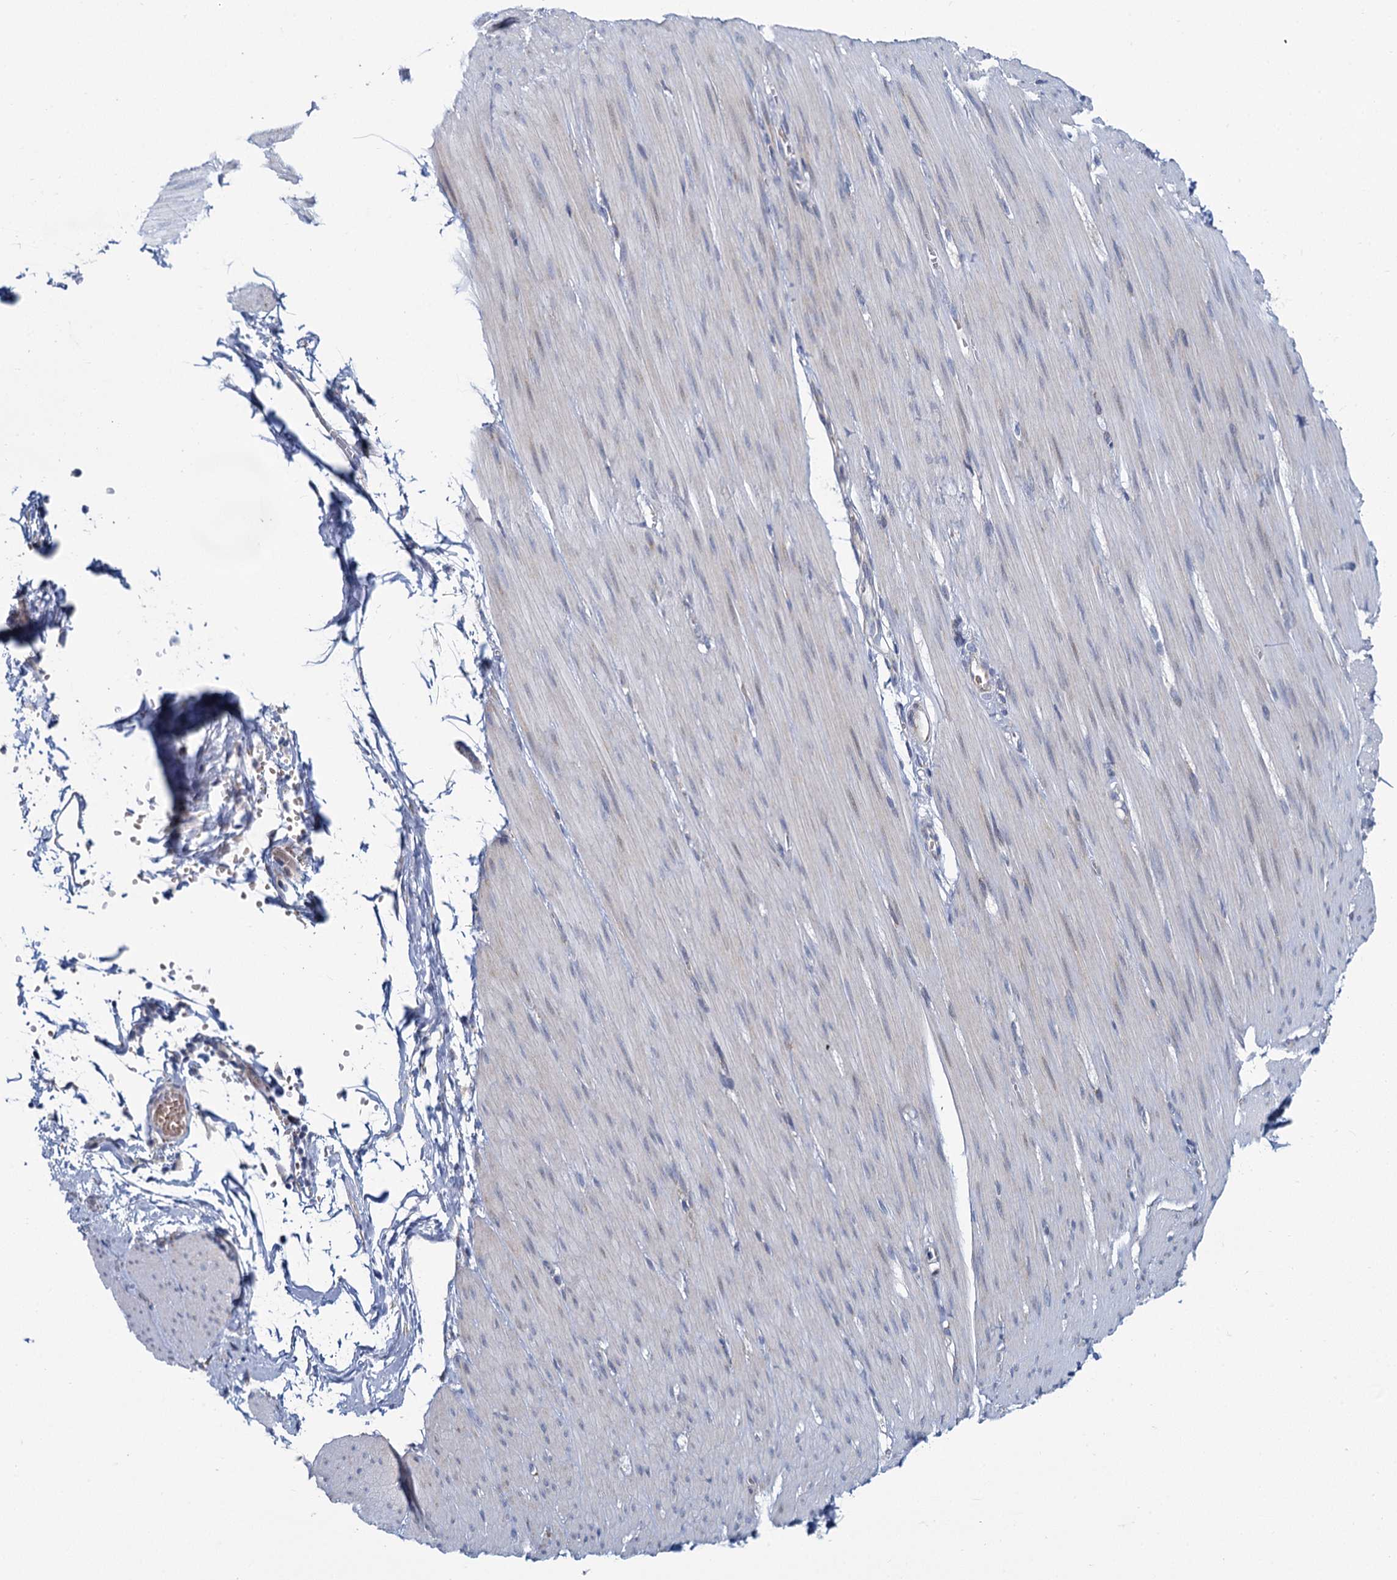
{"staining": {"intensity": "moderate", "quantity": "<25%", "location": "cytoplasmic/membranous"}, "tissue": "smooth muscle", "cell_type": "Smooth muscle cells", "image_type": "normal", "snomed": [{"axis": "morphology", "description": "Normal tissue, NOS"}, {"axis": "morphology", "description": "Adenocarcinoma, NOS"}, {"axis": "topography", "description": "Colon"}, {"axis": "topography", "description": "Peripheral nerve tissue"}], "caption": "Immunohistochemical staining of unremarkable smooth muscle reveals low levels of moderate cytoplasmic/membranous expression in approximately <25% of smooth muscle cells. Ihc stains the protein in brown and the nuclei are stained blue.", "gene": "PRSS35", "patient": {"sex": "male", "age": 14}}